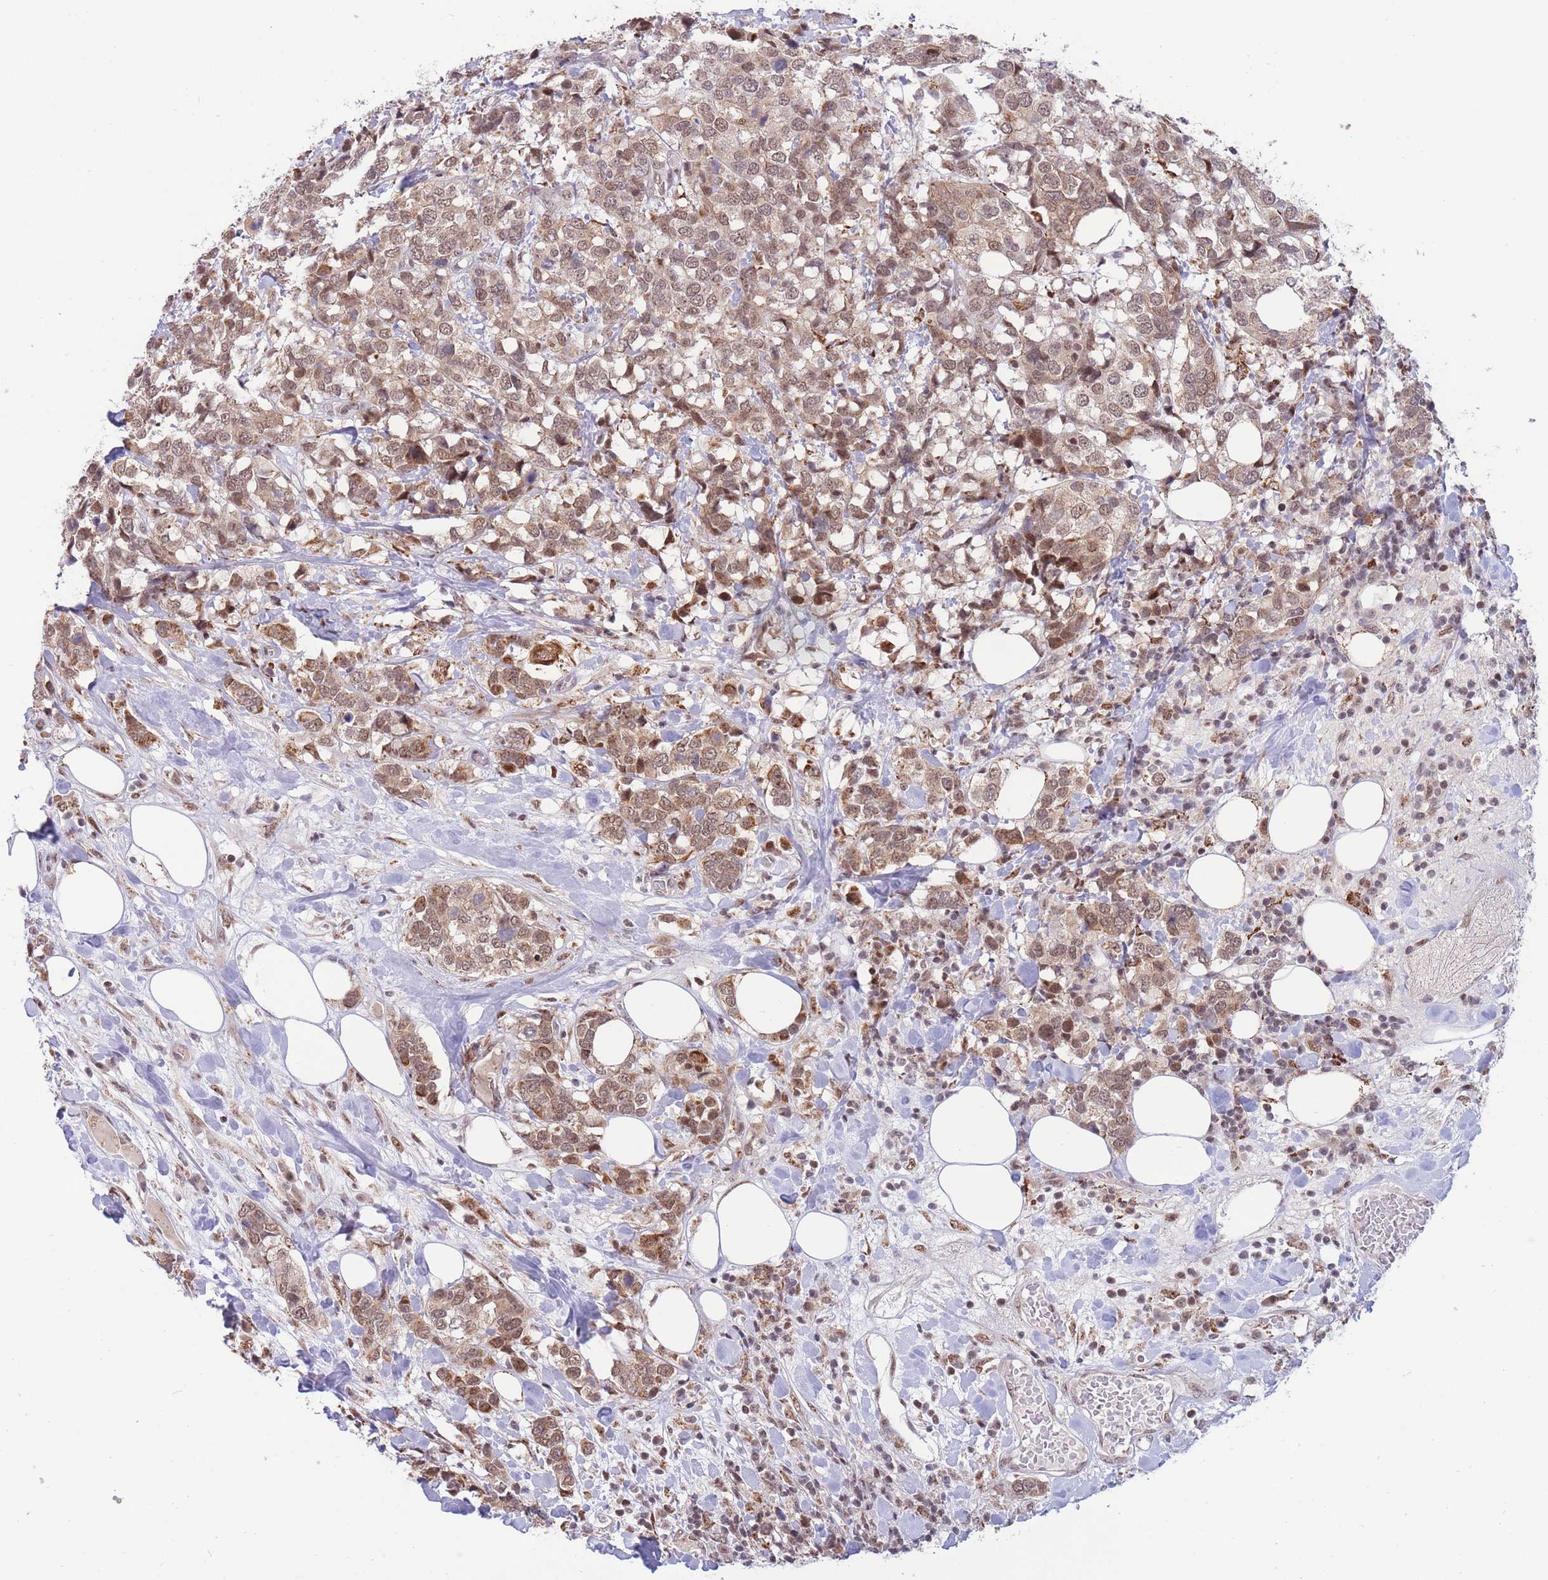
{"staining": {"intensity": "moderate", "quantity": ">75%", "location": "nuclear"}, "tissue": "breast cancer", "cell_type": "Tumor cells", "image_type": "cancer", "snomed": [{"axis": "morphology", "description": "Lobular carcinoma"}, {"axis": "topography", "description": "Breast"}], "caption": "Breast cancer (lobular carcinoma) tissue shows moderate nuclear positivity in approximately >75% of tumor cells, visualized by immunohistochemistry.", "gene": "TARBP2", "patient": {"sex": "female", "age": 59}}